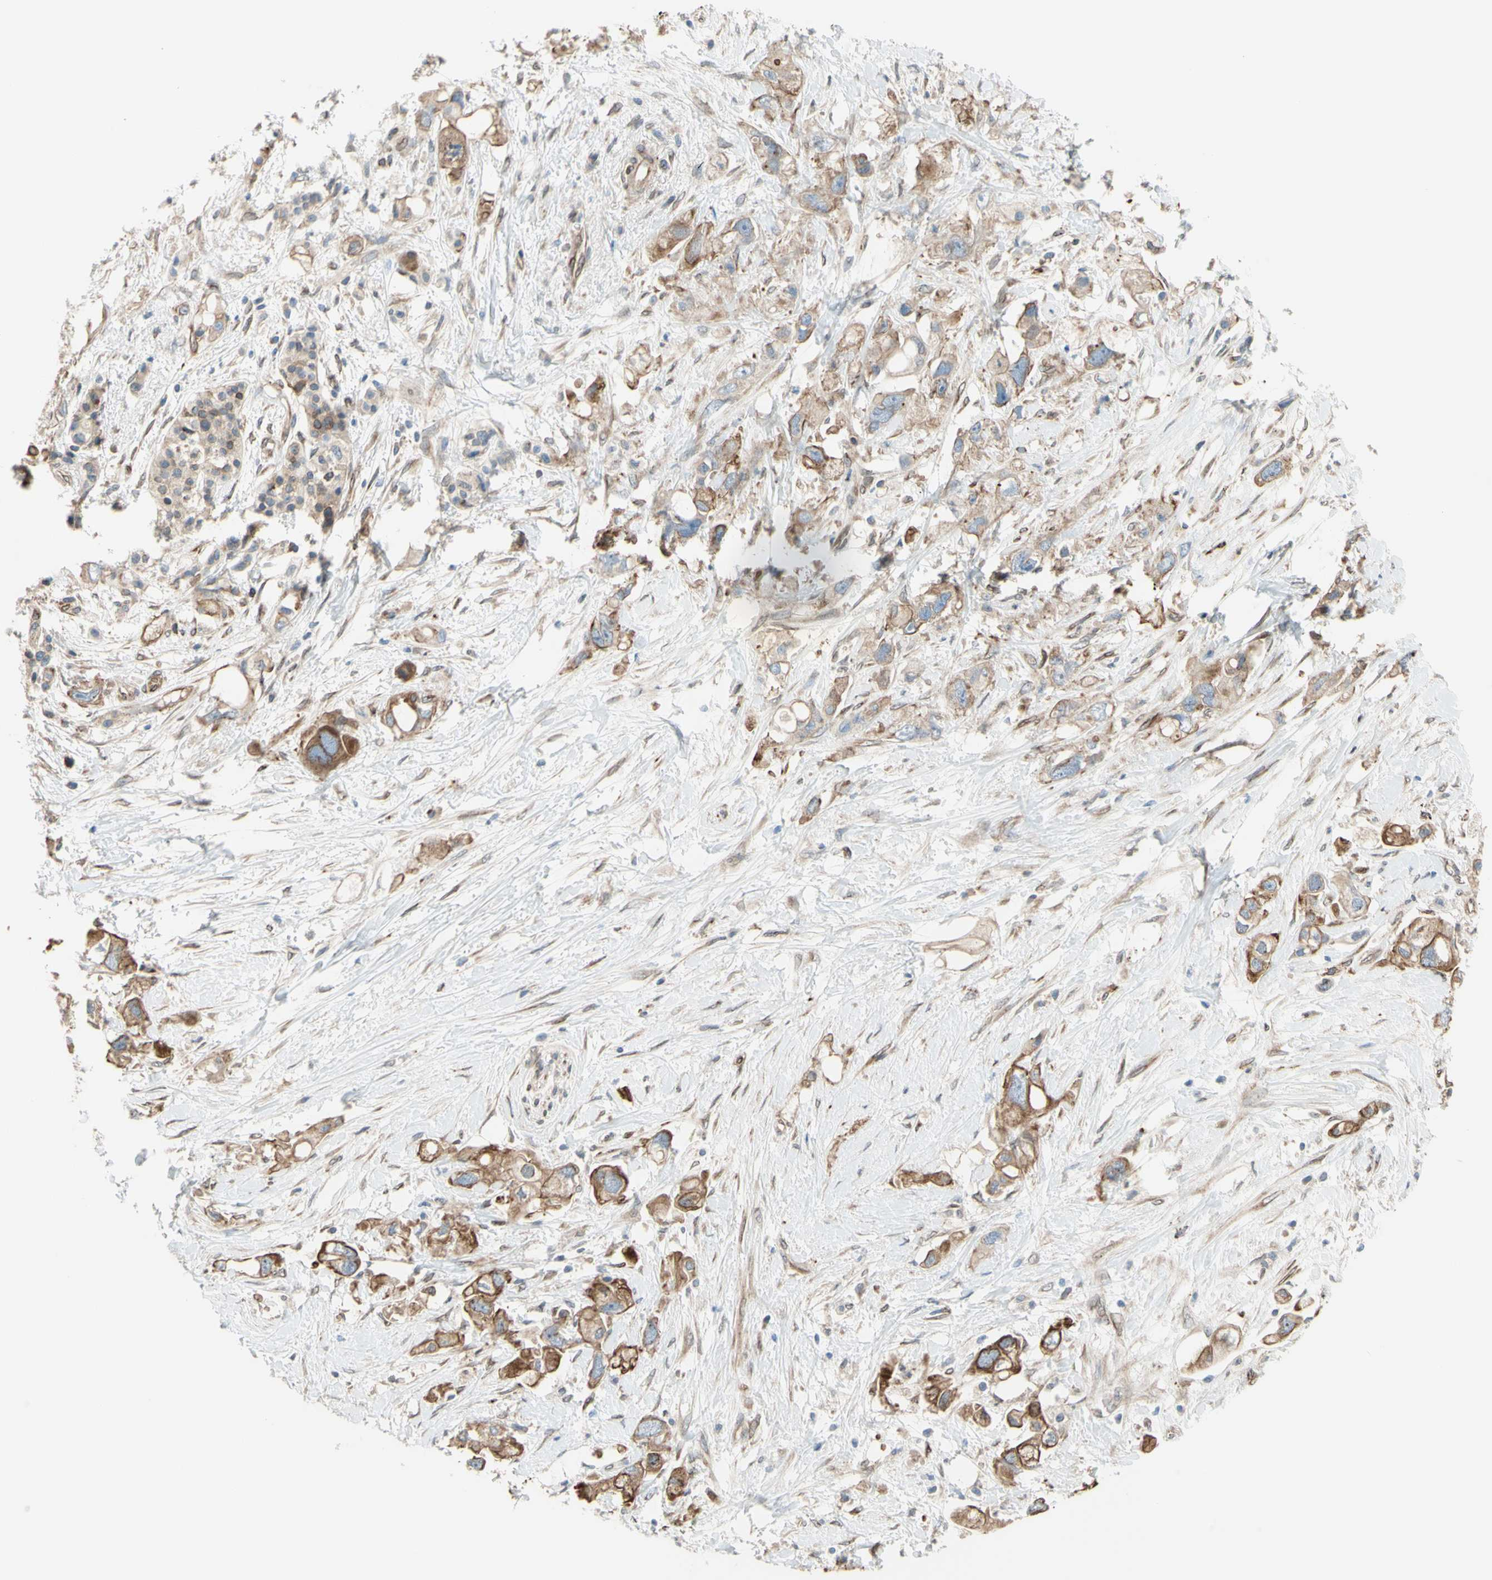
{"staining": {"intensity": "moderate", "quantity": ">75%", "location": "cytoplasmic/membranous"}, "tissue": "pancreatic cancer", "cell_type": "Tumor cells", "image_type": "cancer", "snomed": [{"axis": "morphology", "description": "Adenocarcinoma, NOS"}, {"axis": "topography", "description": "Pancreas"}], "caption": "Tumor cells exhibit moderate cytoplasmic/membranous expression in about >75% of cells in adenocarcinoma (pancreatic). The protein is stained brown, and the nuclei are stained in blue (DAB (3,3'-diaminobenzidine) IHC with brightfield microscopy, high magnification).", "gene": "TRAF2", "patient": {"sex": "female", "age": 56}}